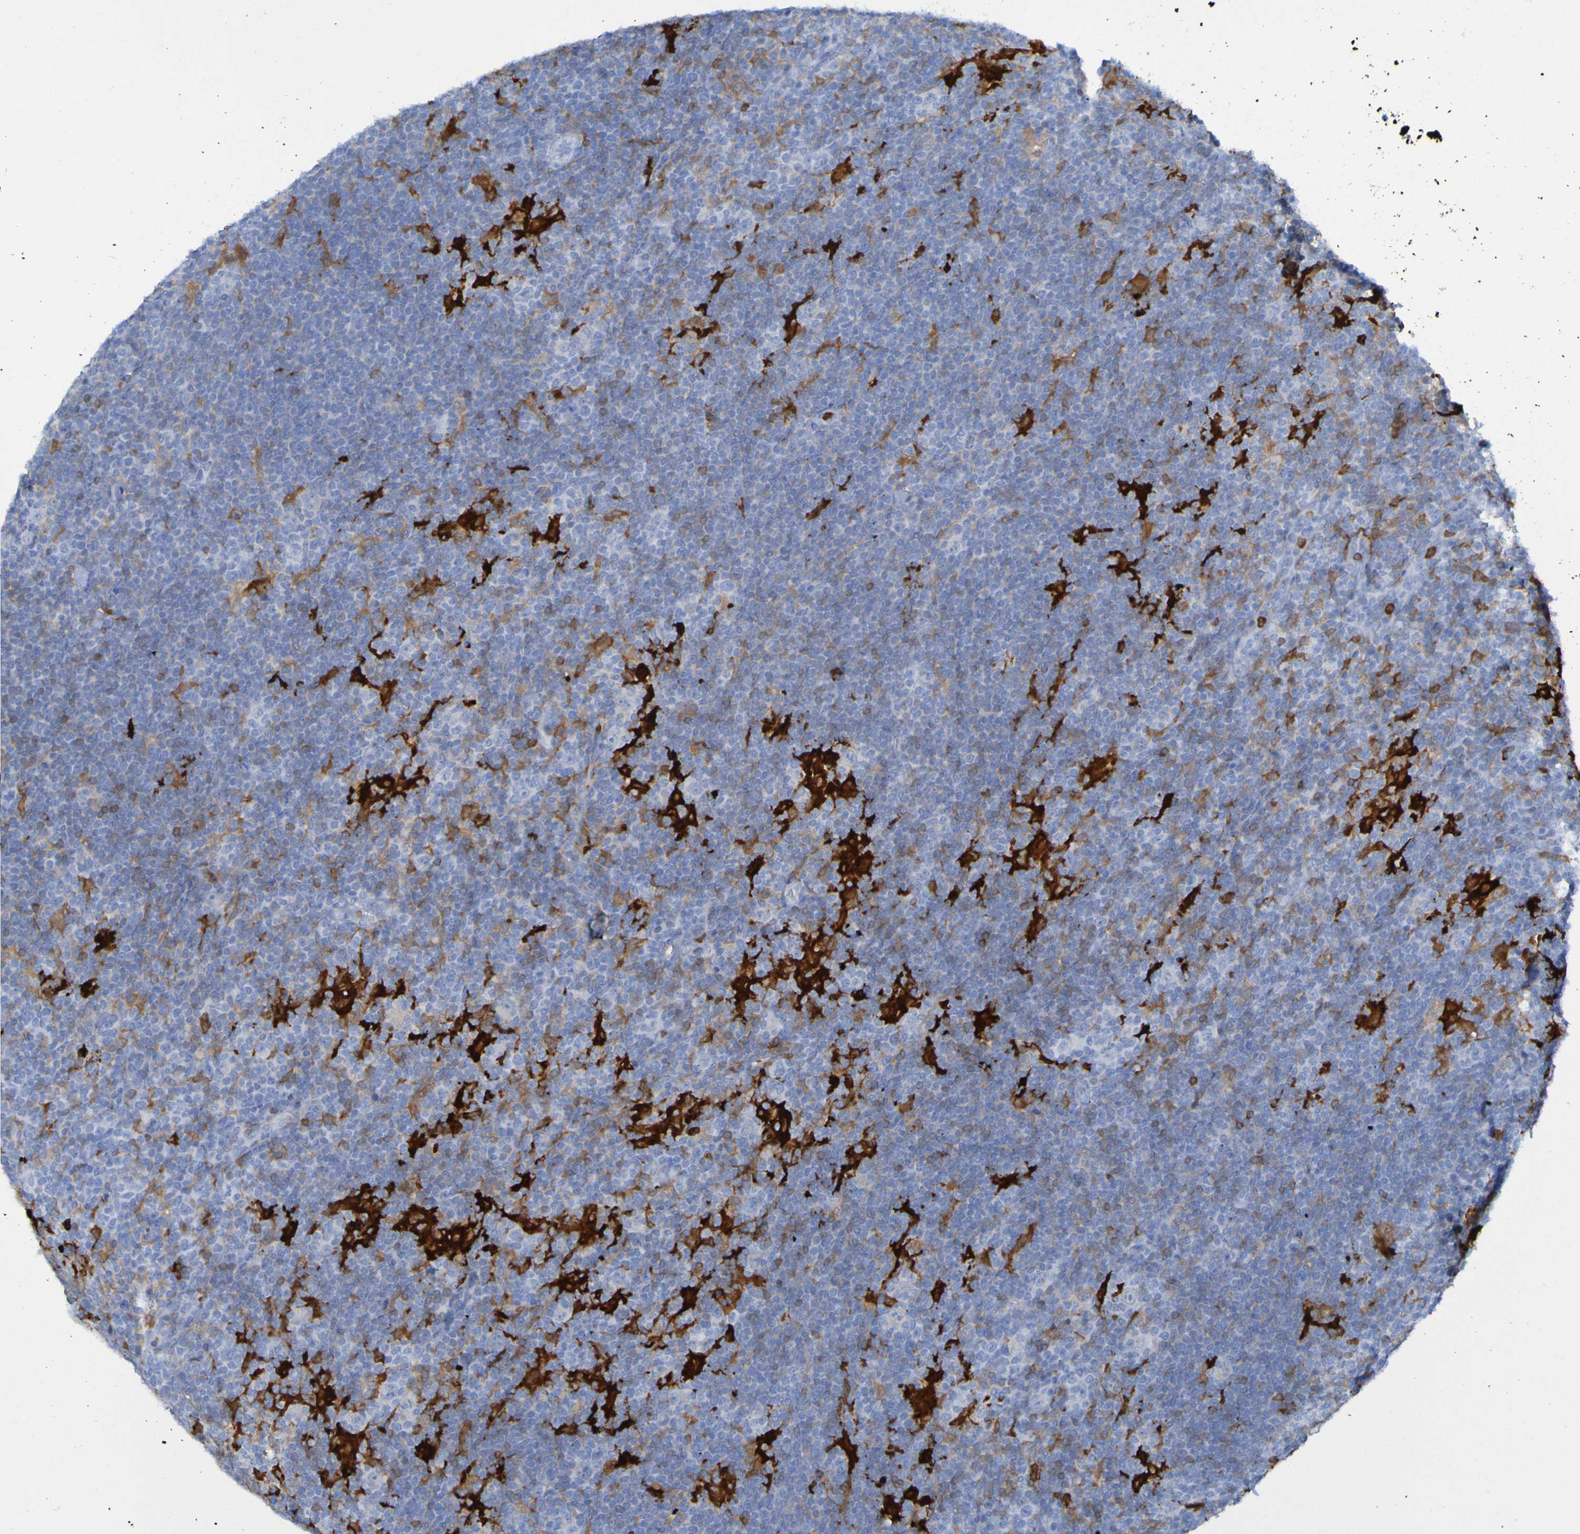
{"staining": {"intensity": "weak", "quantity": "25%-75%", "location": "cytoplasmic/membranous"}, "tissue": "lymphoma", "cell_type": "Tumor cells", "image_type": "cancer", "snomed": [{"axis": "morphology", "description": "Hodgkin's disease, NOS"}, {"axis": "topography", "description": "Lymph node"}], "caption": "This histopathology image reveals IHC staining of lymphoma, with low weak cytoplasmic/membranous staining in about 25%-75% of tumor cells.", "gene": "MPPE1", "patient": {"sex": "female", "age": 57}}